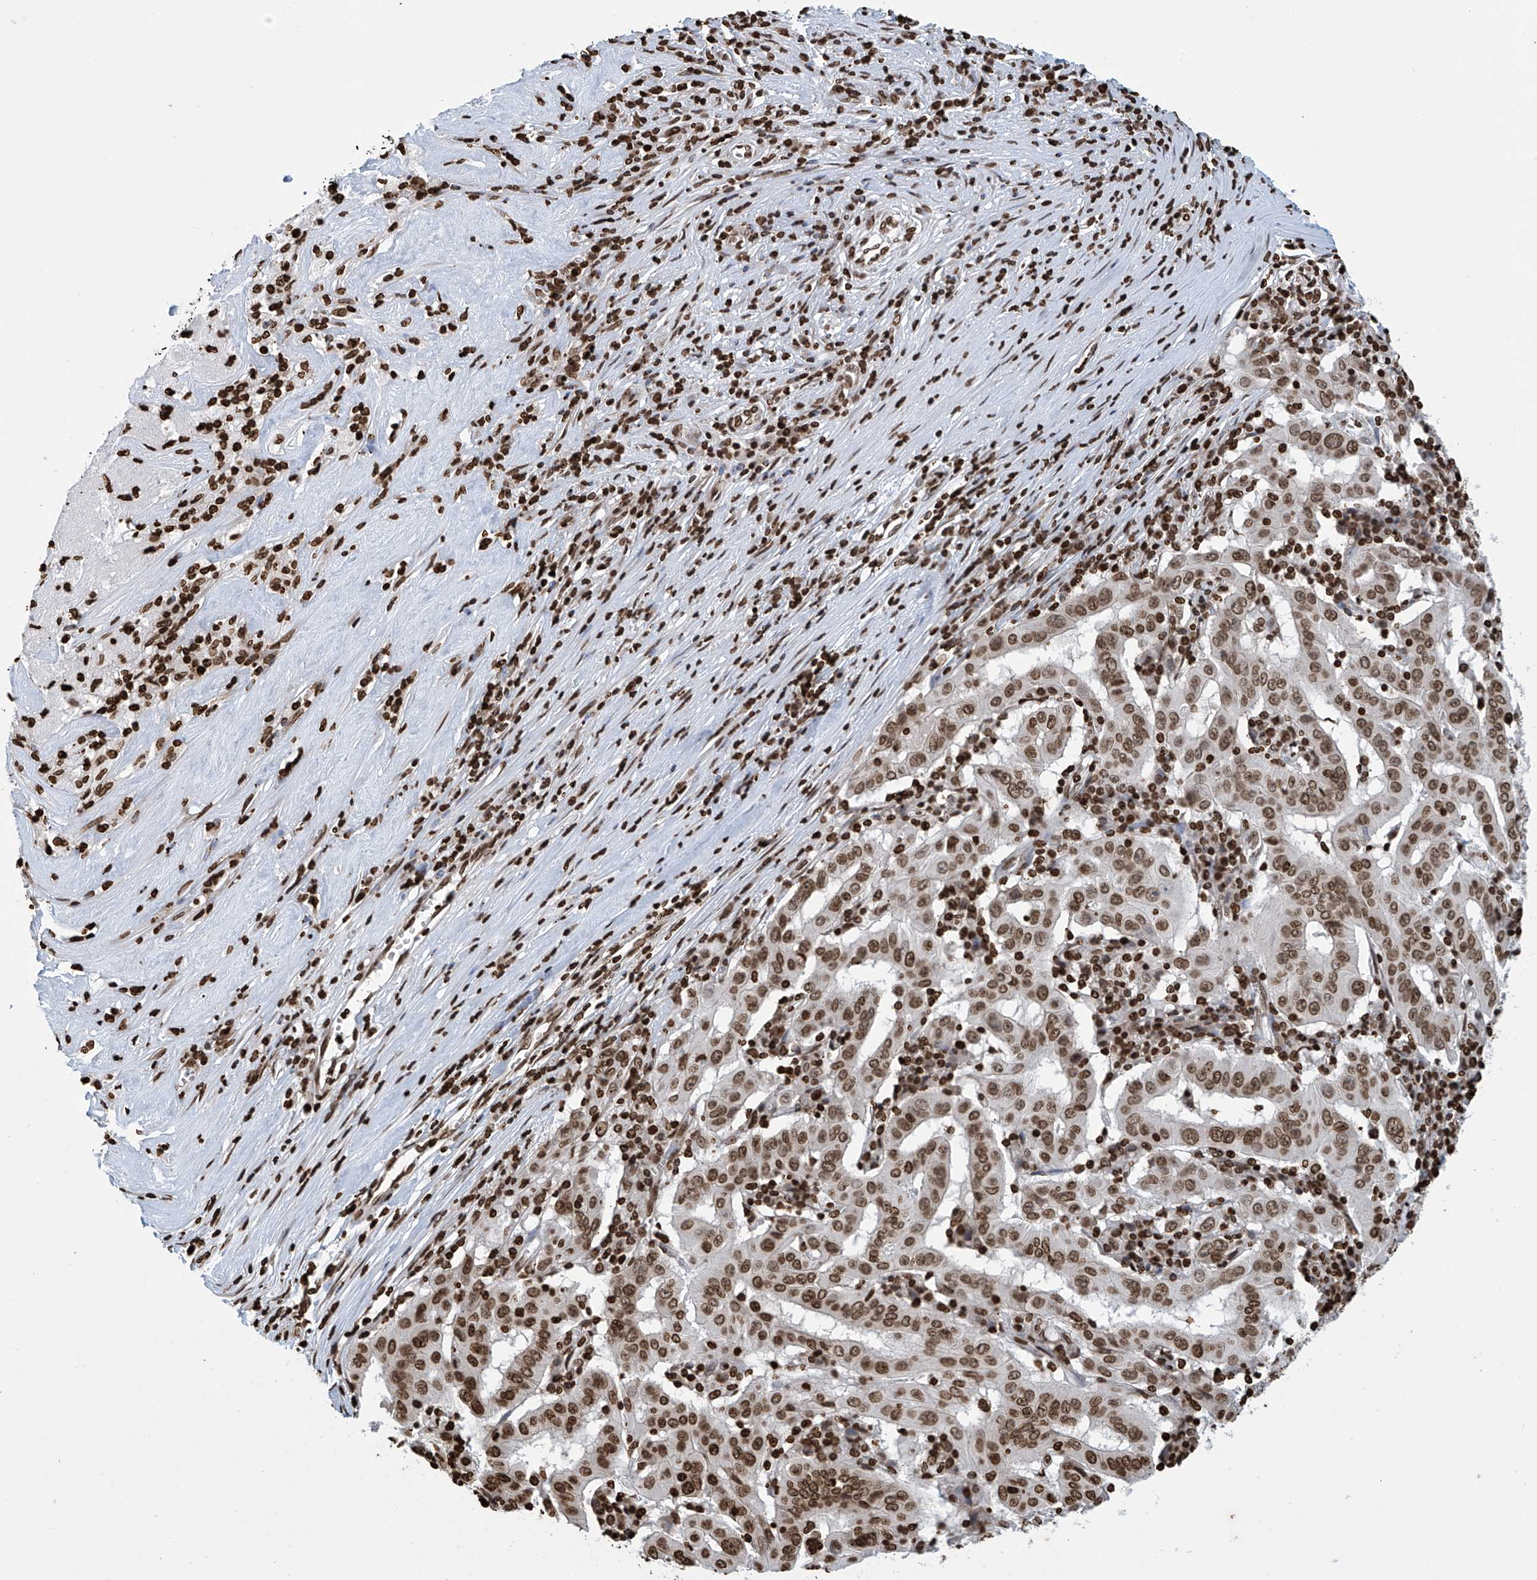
{"staining": {"intensity": "moderate", "quantity": ">75%", "location": "nuclear"}, "tissue": "pancreatic cancer", "cell_type": "Tumor cells", "image_type": "cancer", "snomed": [{"axis": "morphology", "description": "Adenocarcinoma, NOS"}, {"axis": "topography", "description": "Pancreas"}], "caption": "This image exhibits pancreatic cancer (adenocarcinoma) stained with IHC to label a protein in brown. The nuclear of tumor cells show moderate positivity for the protein. Nuclei are counter-stained blue.", "gene": "DPPA2", "patient": {"sex": "male", "age": 63}}